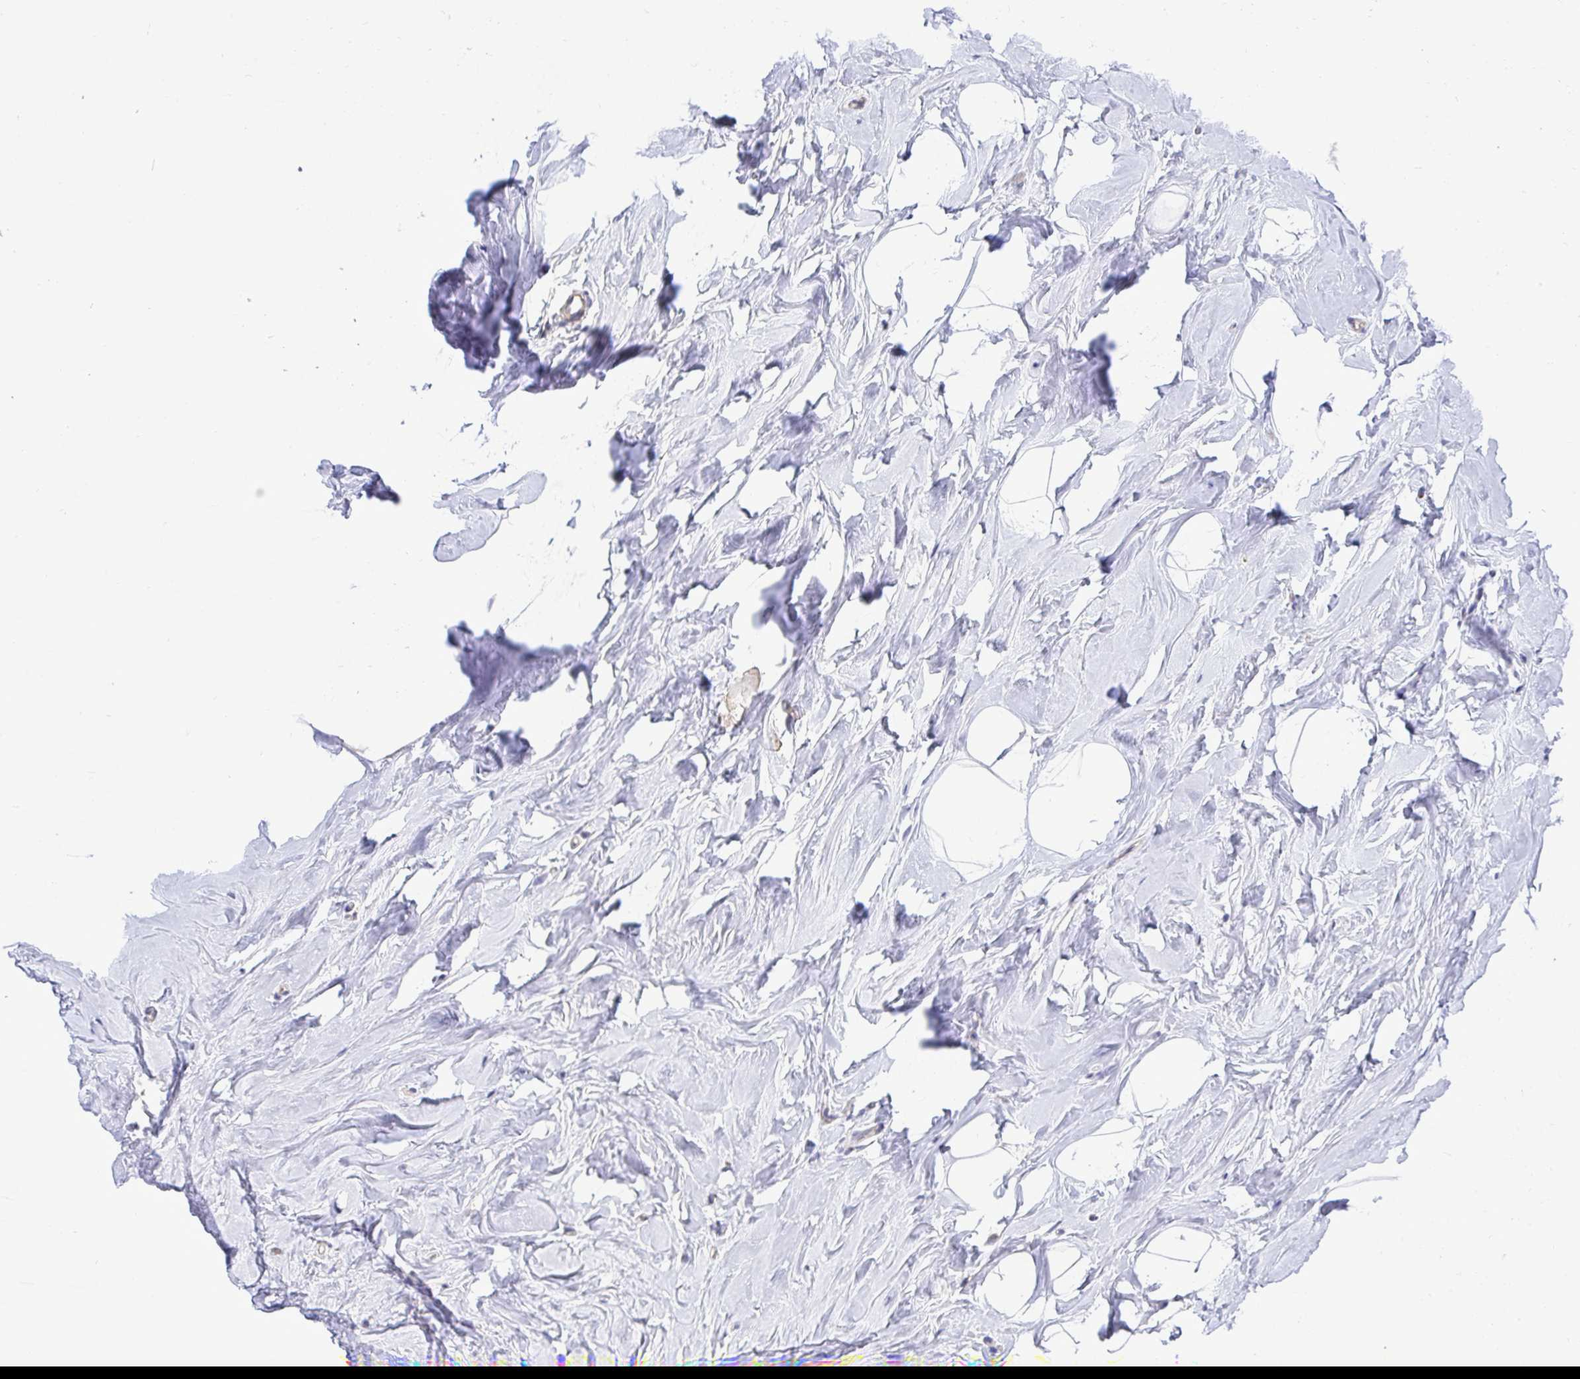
{"staining": {"intensity": "negative", "quantity": "none", "location": "none"}, "tissue": "breast", "cell_type": "Adipocytes", "image_type": "normal", "snomed": [{"axis": "morphology", "description": "Normal tissue, NOS"}, {"axis": "topography", "description": "Breast"}], "caption": "A photomicrograph of human breast is negative for staining in adipocytes. The staining is performed using DAB brown chromogen with nuclei counter-stained in using hematoxylin.", "gene": "XAF1", "patient": {"sex": "female", "age": 32}}